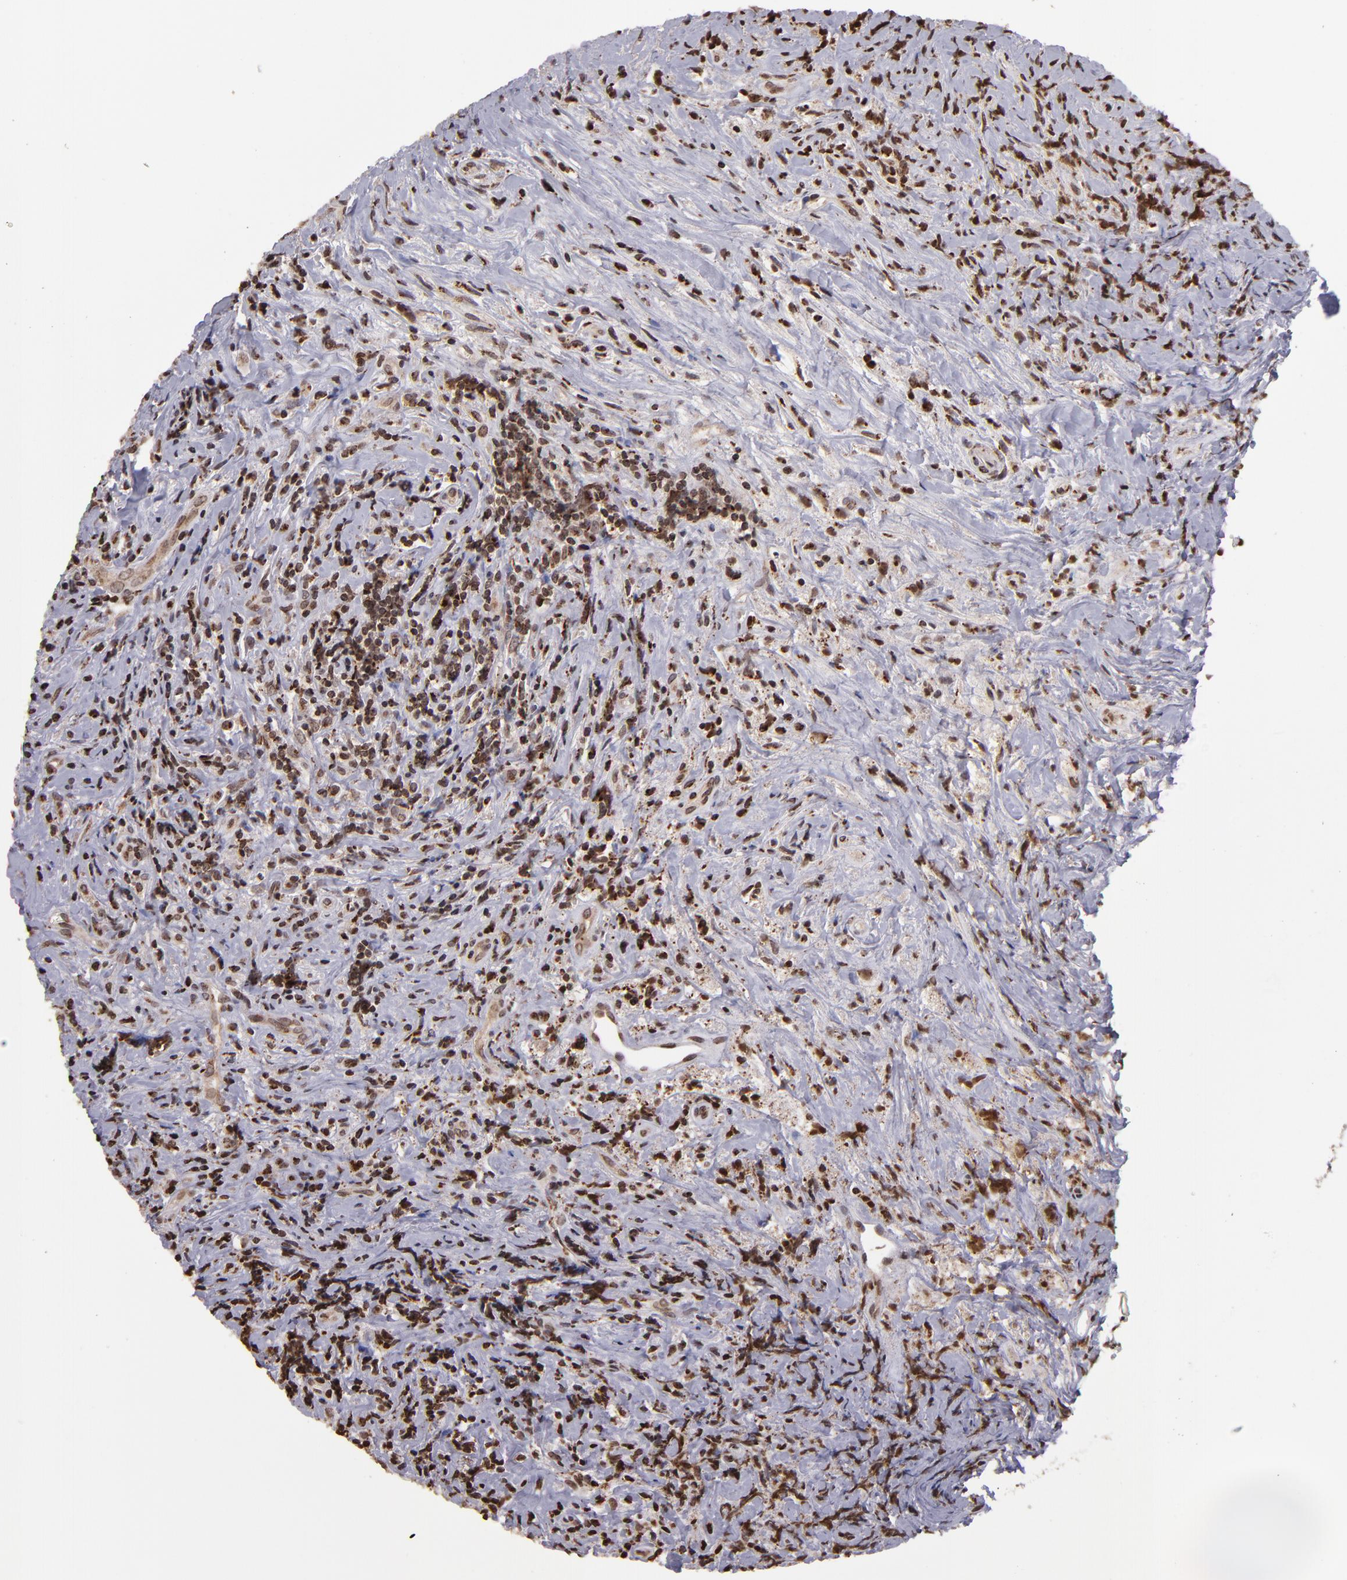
{"staining": {"intensity": "moderate", "quantity": ">75%", "location": "nuclear"}, "tissue": "lymphoma", "cell_type": "Tumor cells", "image_type": "cancer", "snomed": [{"axis": "morphology", "description": "Hodgkin's disease, NOS"}, {"axis": "topography", "description": "Lymph node"}], "caption": "A brown stain shows moderate nuclear positivity of a protein in human lymphoma tumor cells.", "gene": "CSDC2", "patient": {"sex": "female", "age": 25}}